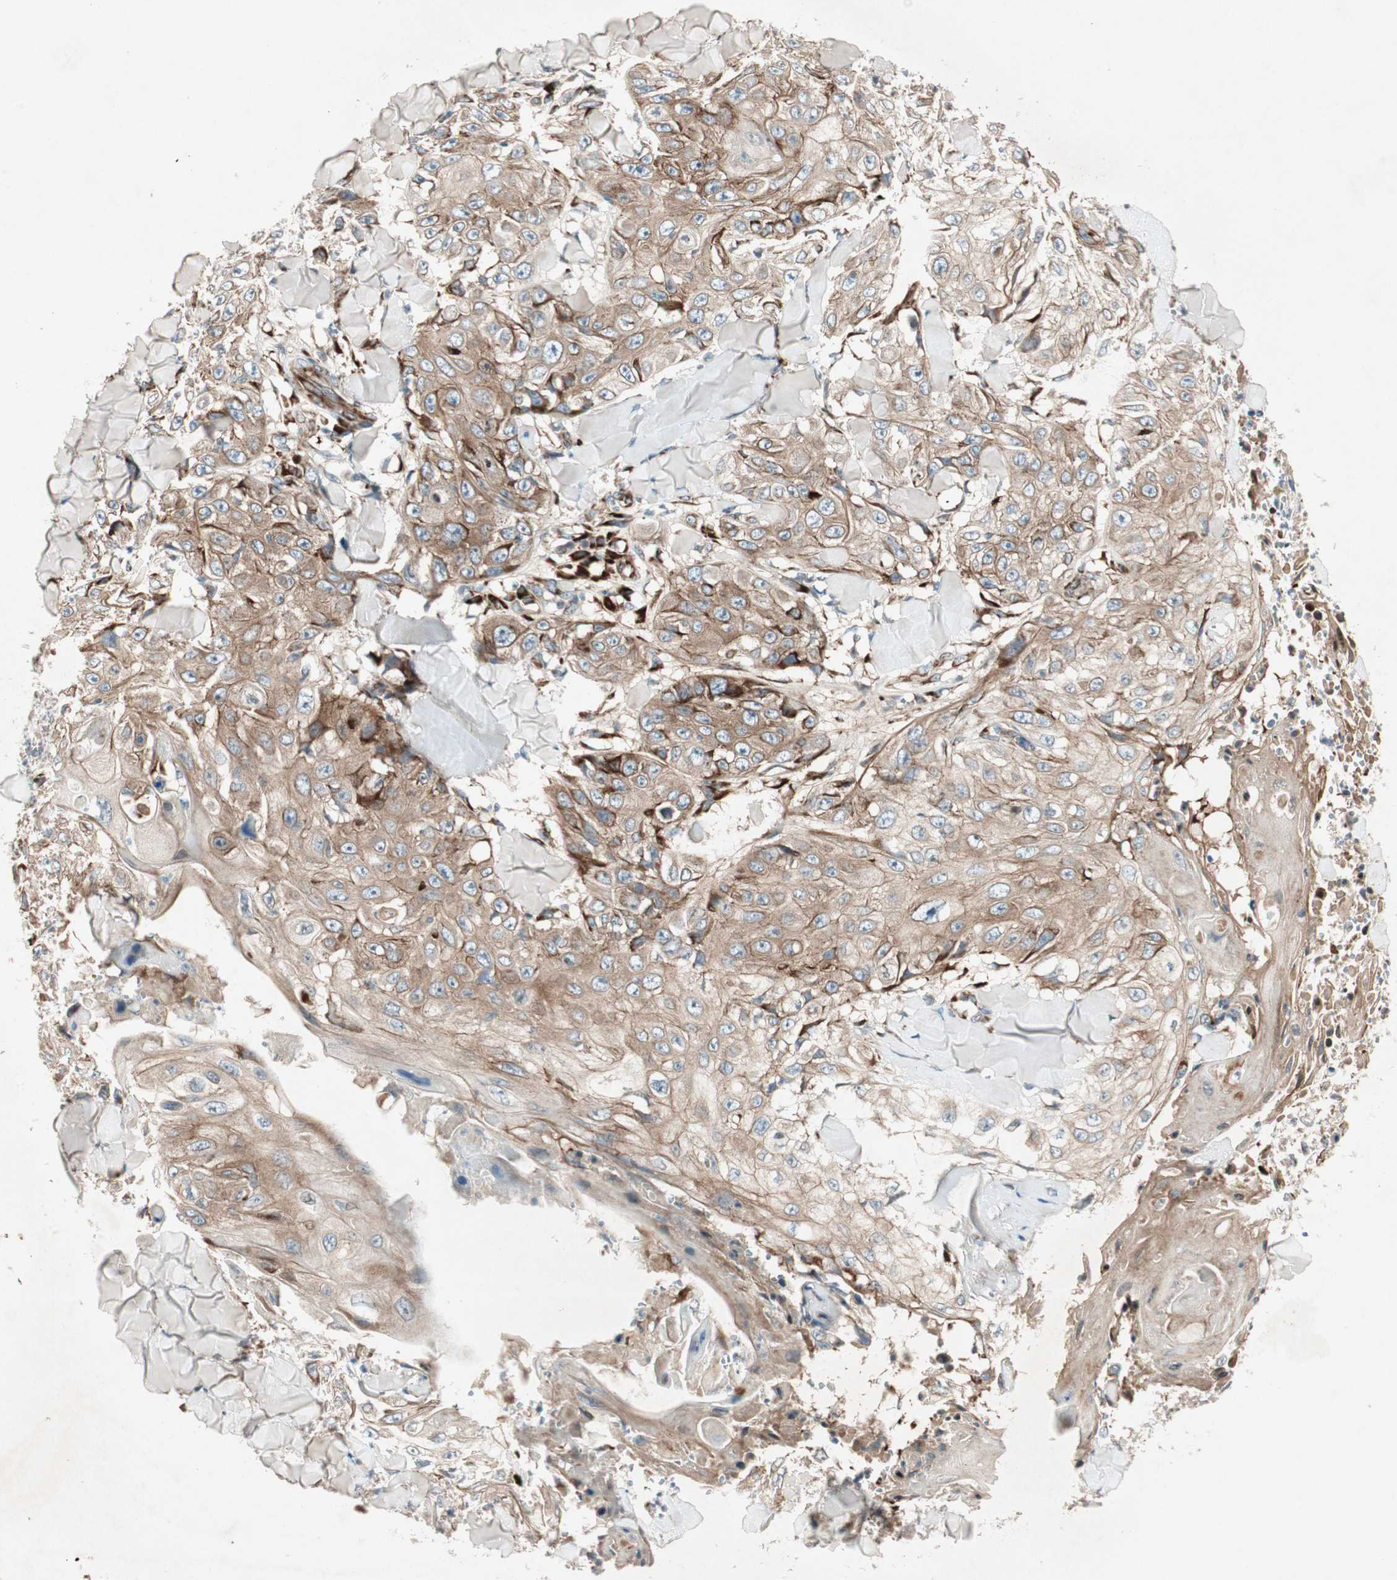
{"staining": {"intensity": "moderate", "quantity": ">75%", "location": "cytoplasmic/membranous"}, "tissue": "skin cancer", "cell_type": "Tumor cells", "image_type": "cancer", "snomed": [{"axis": "morphology", "description": "Squamous cell carcinoma, NOS"}, {"axis": "topography", "description": "Skin"}], "caption": "IHC histopathology image of neoplastic tissue: skin cancer stained using immunohistochemistry exhibits medium levels of moderate protein expression localized specifically in the cytoplasmic/membranous of tumor cells, appearing as a cytoplasmic/membranous brown color.", "gene": "APOO", "patient": {"sex": "male", "age": 86}}